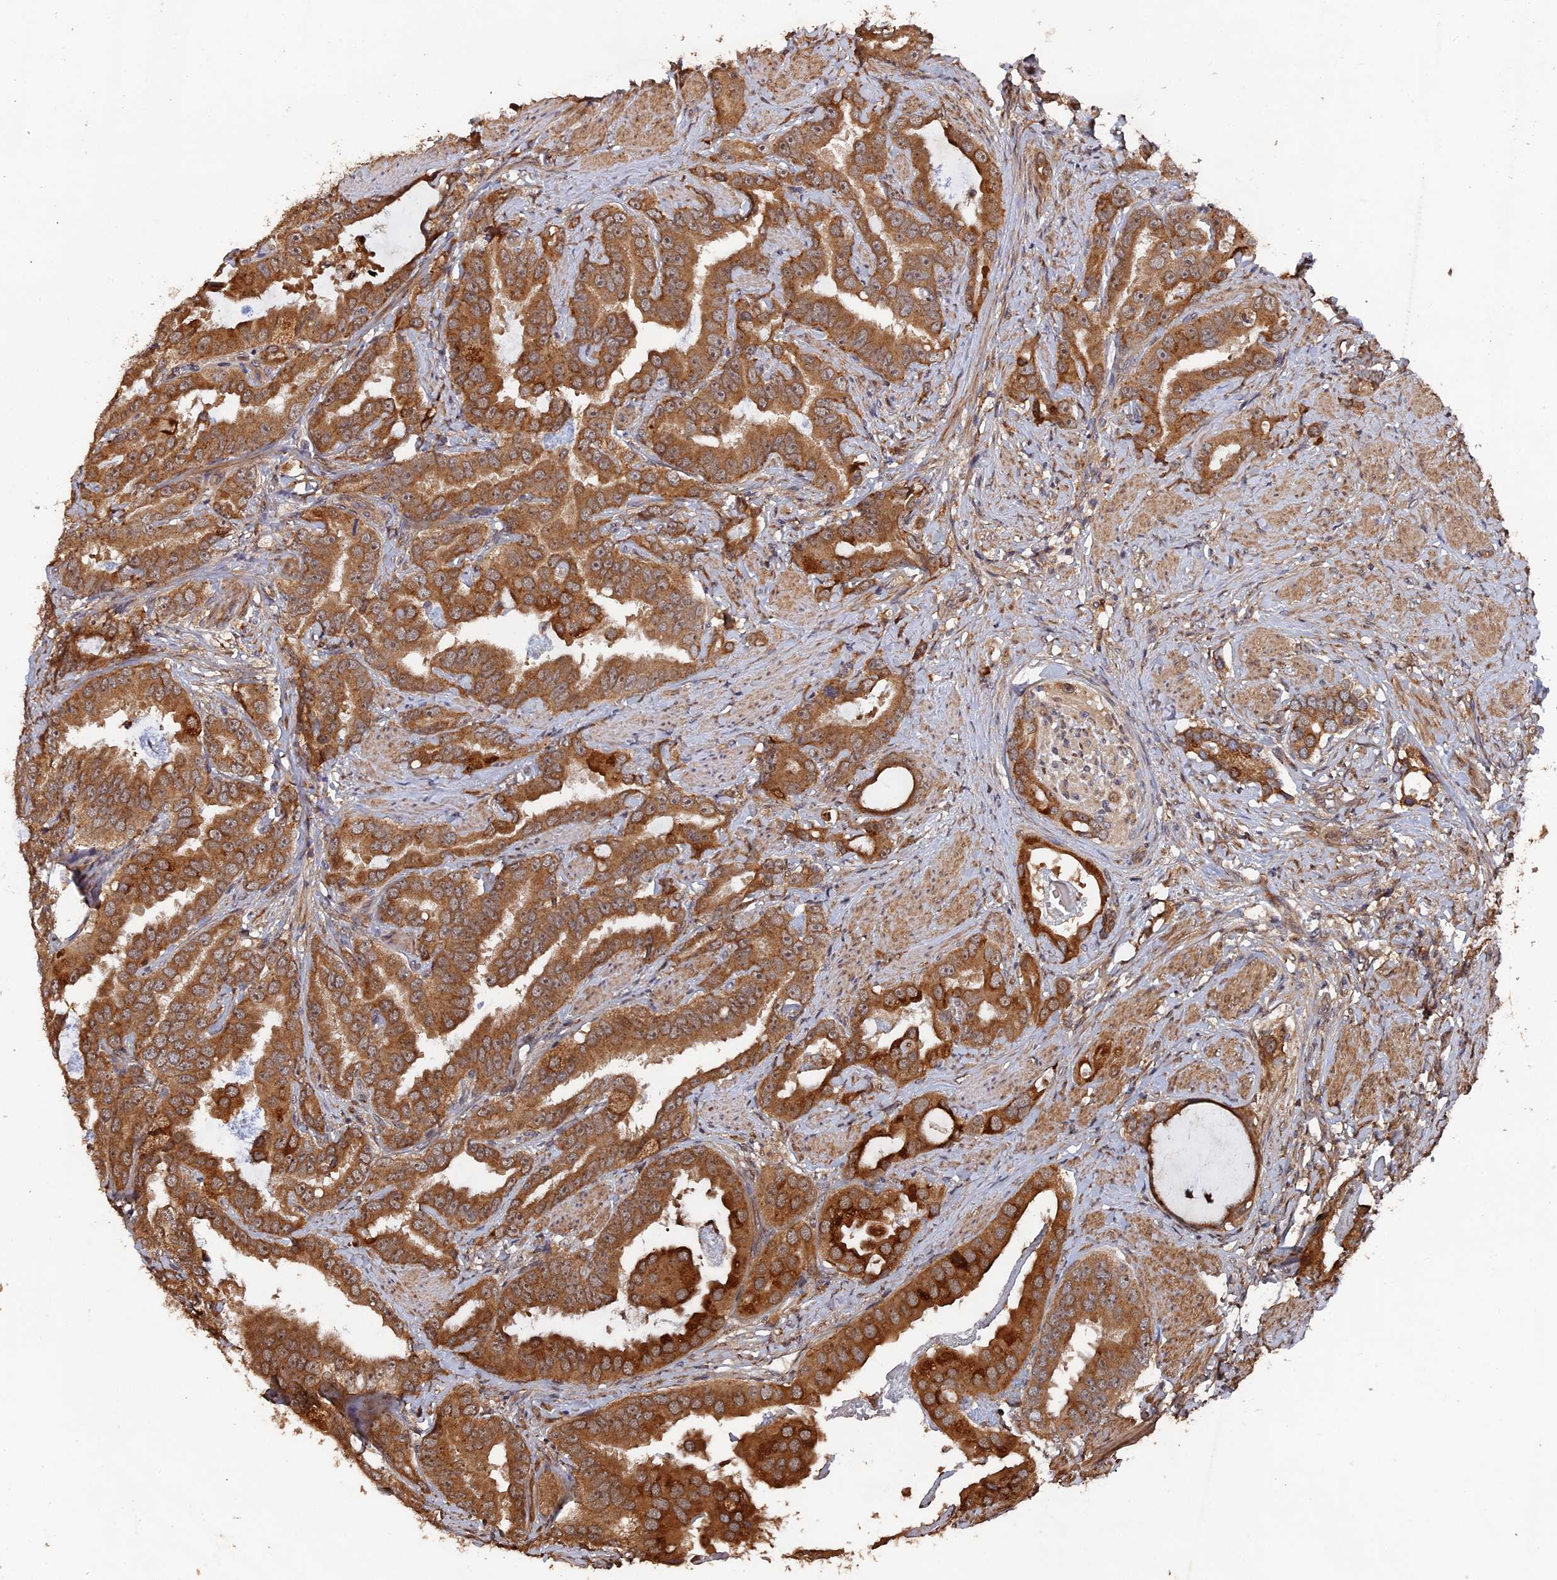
{"staining": {"intensity": "strong", "quantity": ">75%", "location": "cytoplasmic/membranous"}, "tissue": "prostate cancer", "cell_type": "Tumor cells", "image_type": "cancer", "snomed": [{"axis": "morphology", "description": "Adenocarcinoma, Low grade"}, {"axis": "topography", "description": "Prostate"}], "caption": "Immunohistochemistry of low-grade adenocarcinoma (prostate) exhibits high levels of strong cytoplasmic/membranous positivity in approximately >75% of tumor cells. Nuclei are stained in blue.", "gene": "VPS37C", "patient": {"sex": "male", "age": 71}}